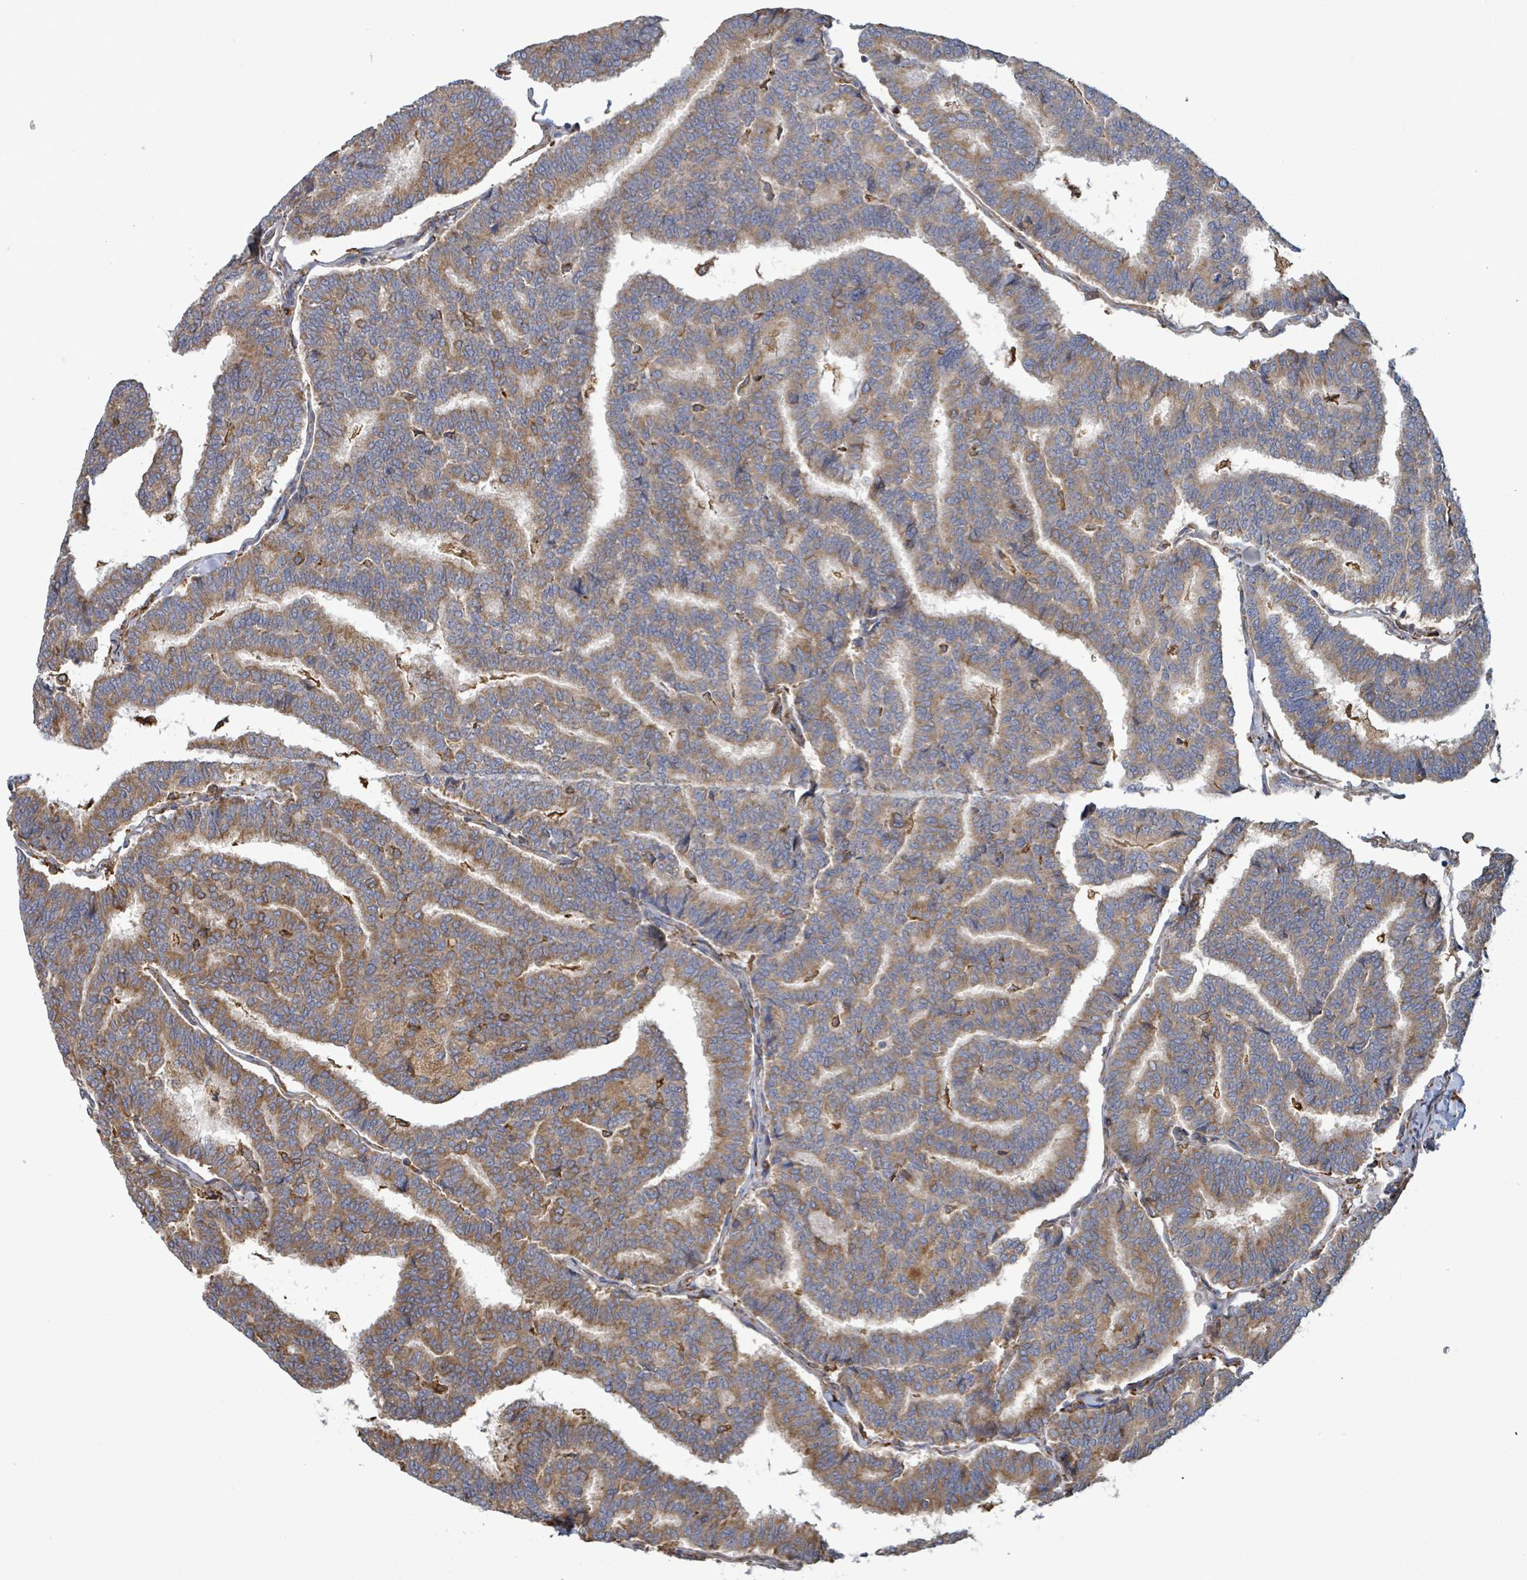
{"staining": {"intensity": "moderate", "quantity": ">75%", "location": "cytoplasmic/membranous"}, "tissue": "thyroid cancer", "cell_type": "Tumor cells", "image_type": "cancer", "snomed": [{"axis": "morphology", "description": "Papillary adenocarcinoma, NOS"}, {"axis": "topography", "description": "Thyroid gland"}], "caption": "High-magnification brightfield microscopy of papillary adenocarcinoma (thyroid) stained with DAB (3,3'-diaminobenzidine) (brown) and counterstained with hematoxylin (blue). tumor cells exhibit moderate cytoplasmic/membranous staining is appreciated in approximately>75% of cells. Immunohistochemistry (ihc) stains the protein of interest in brown and the nuclei are stained blue.", "gene": "RFPL4A", "patient": {"sex": "female", "age": 35}}